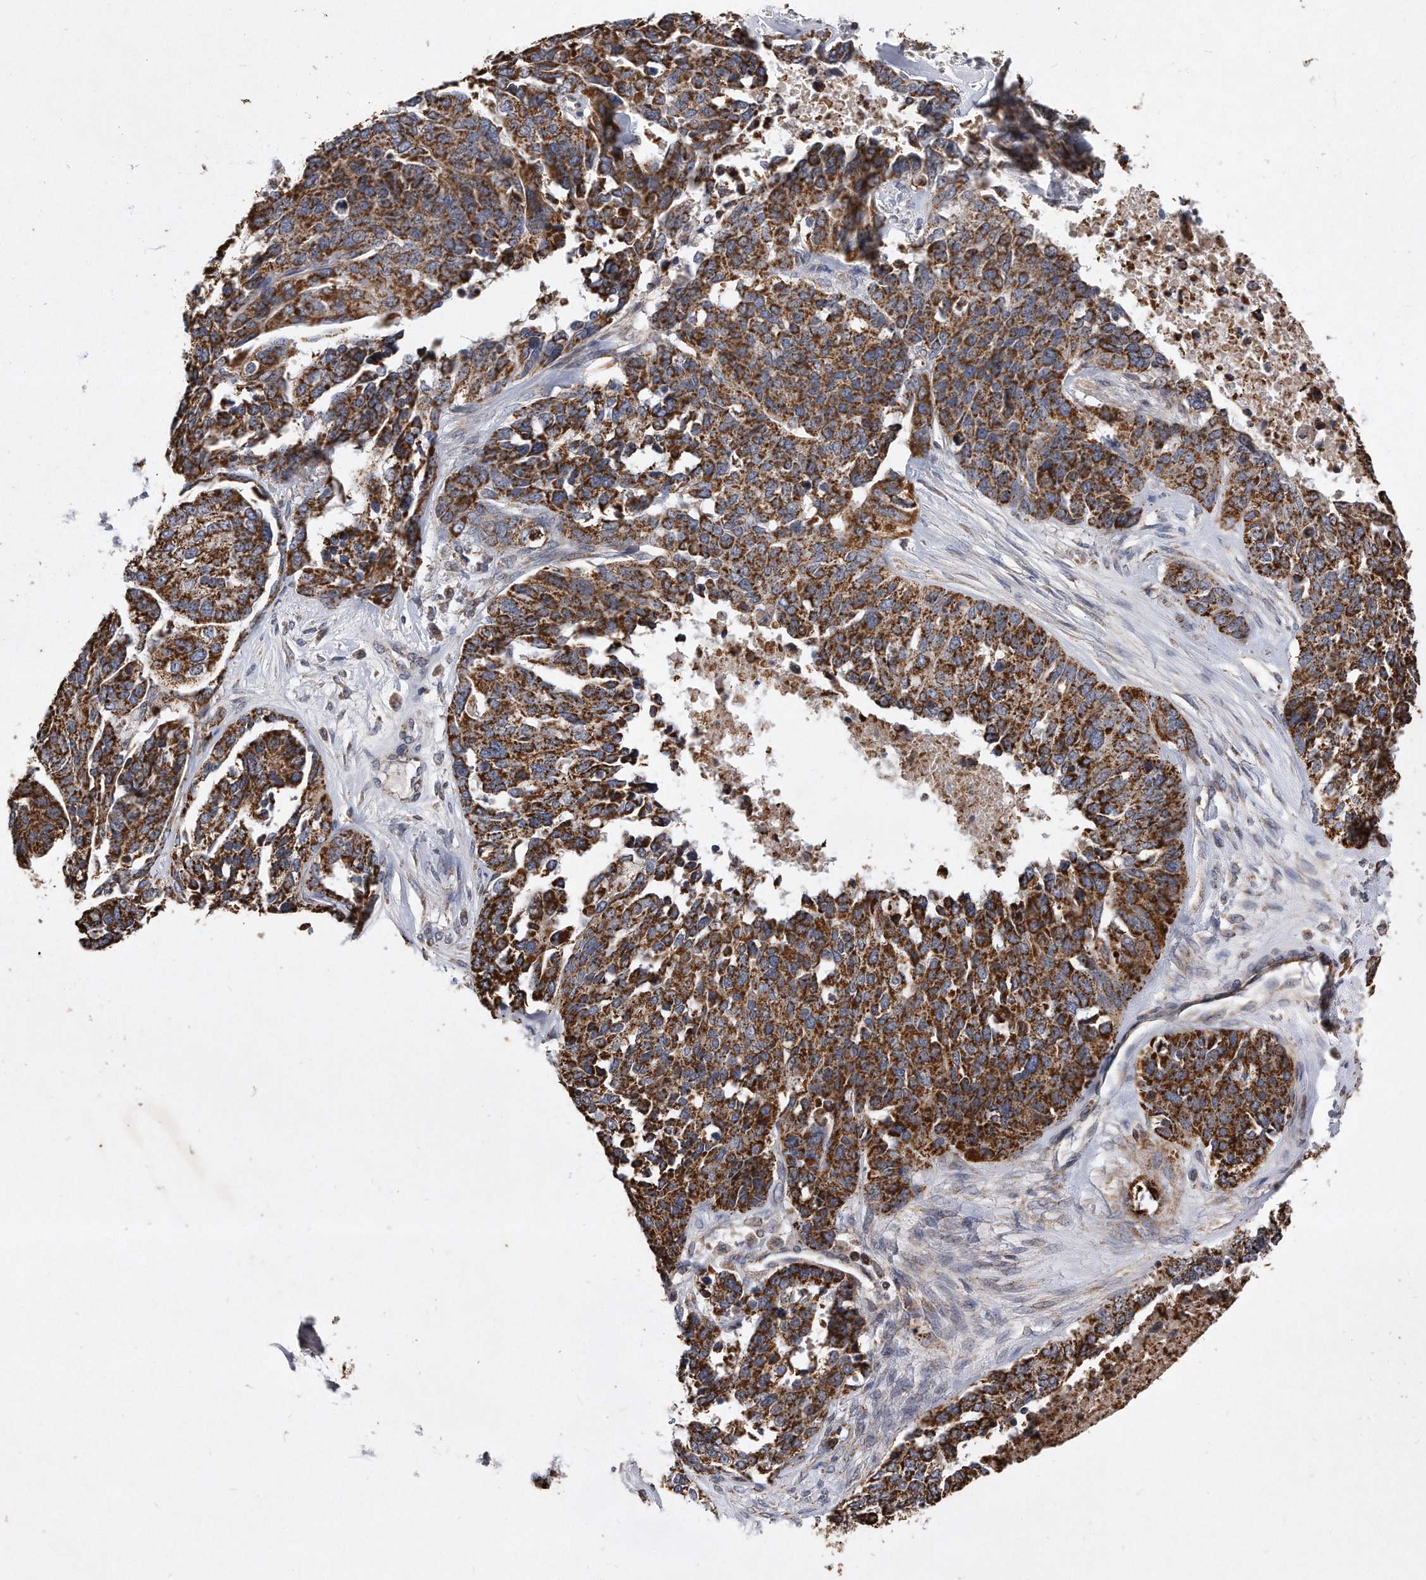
{"staining": {"intensity": "strong", "quantity": ">75%", "location": "cytoplasmic/membranous"}, "tissue": "ovarian cancer", "cell_type": "Tumor cells", "image_type": "cancer", "snomed": [{"axis": "morphology", "description": "Cystadenocarcinoma, serous, NOS"}, {"axis": "topography", "description": "Ovary"}], "caption": "Strong cytoplasmic/membranous positivity for a protein is present in approximately >75% of tumor cells of ovarian cancer using IHC.", "gene": "PPP5C", "patient": {"sex": "female", "age": 44}}